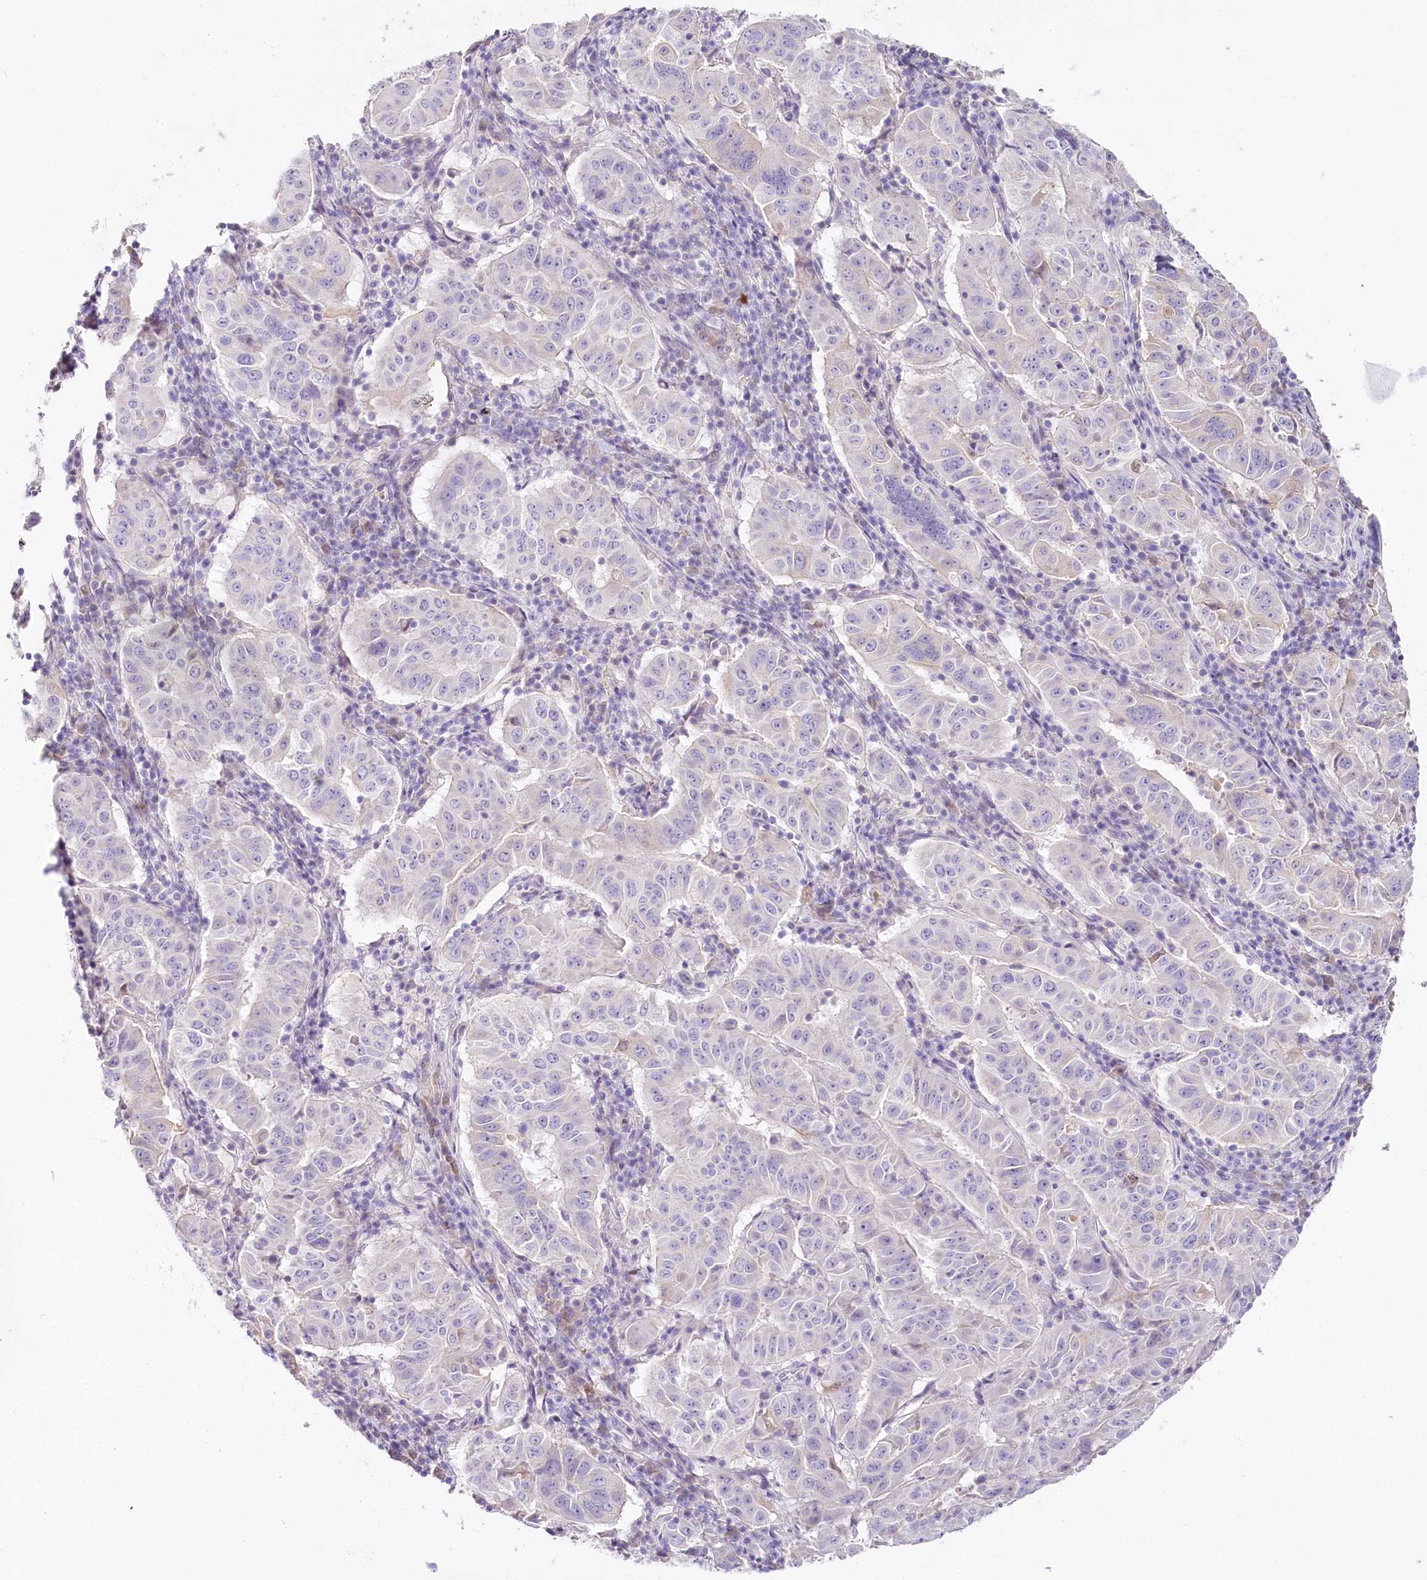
{"staining": {"intensity": "negative", "quantity": "none", "location": "none"}, "tissue": "pancreatic cancer", "cell_type": "Tumor cells", "image_type": "cancer", "snomed": [{"axis": "morphology", "description": "Adenocarcinoma, NOS"}, {"axis": "topography", "description": "Pancreas"}], "caption": "IHC photomicrograph of neoplastic tissue: human adenocarcinoma (pancreatic) stained with DAB (3,3'-diaminobenzidine) shows no significant protein staining in tumor cells.", "gene": "HPD", "patient": {"sex": "male", "age": 63}}